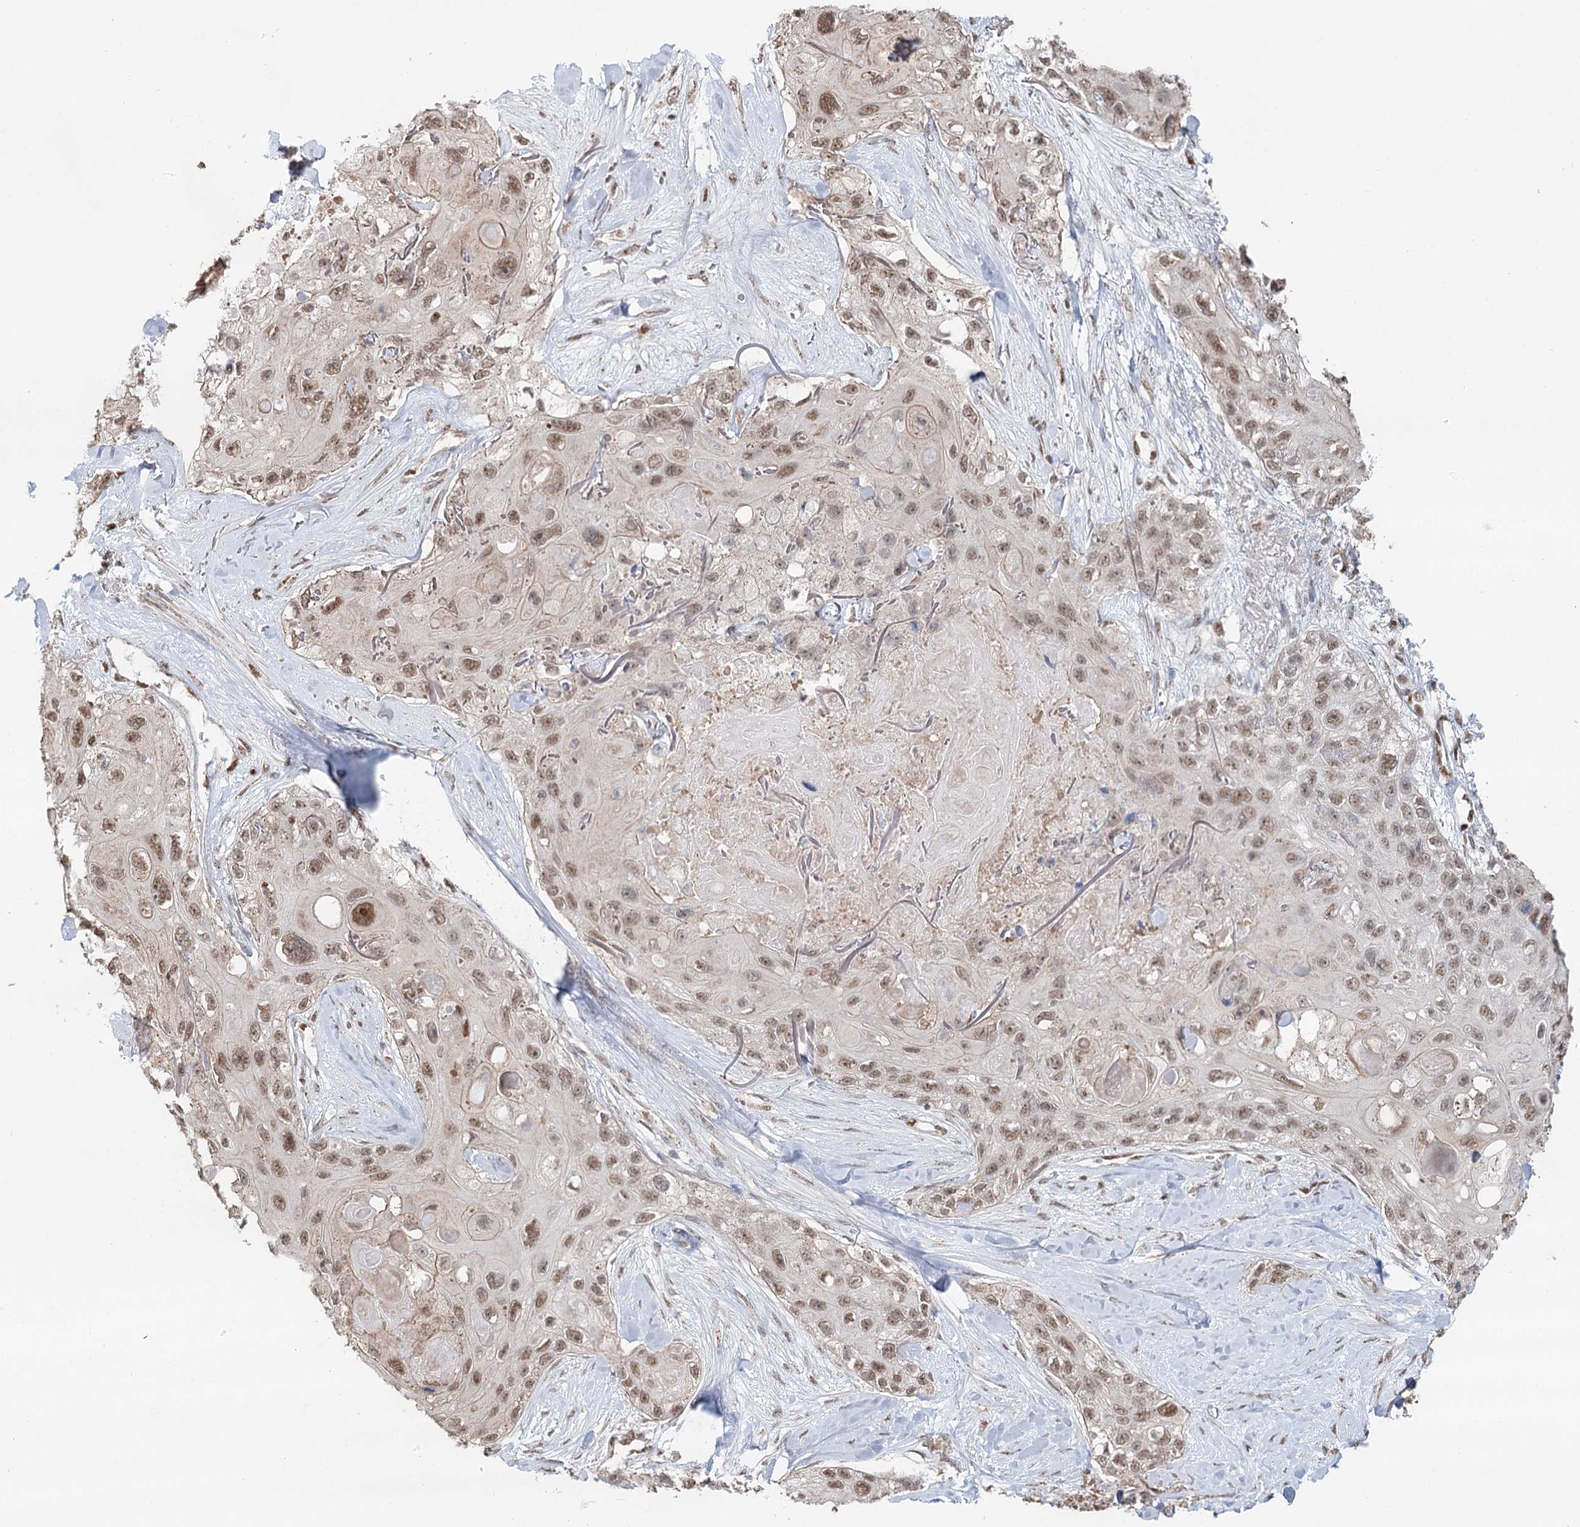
{"staining": {"intensity": "moderate", "quantity": ">75%", "location": "nuclear"}, "tissue": "skin cancer", "cell_type": "Tumor cells", "image_type": "cancer", "snomed": [{"axis": "morphology", "description": "Normal tissue, NOS"}, {"axis": "morphology", "description": "Squamous cell carcinoma, NOS"}, {"axis": "topography", "description": "Skin"}], "caption": "Protein analysis of skin squamous cell carcinoma tissue reveals moderate nuclear expression in approximately >75% of tumor cells.", "gene": "GPALPP1", "patient": {"sex": "male", "age": 72}}